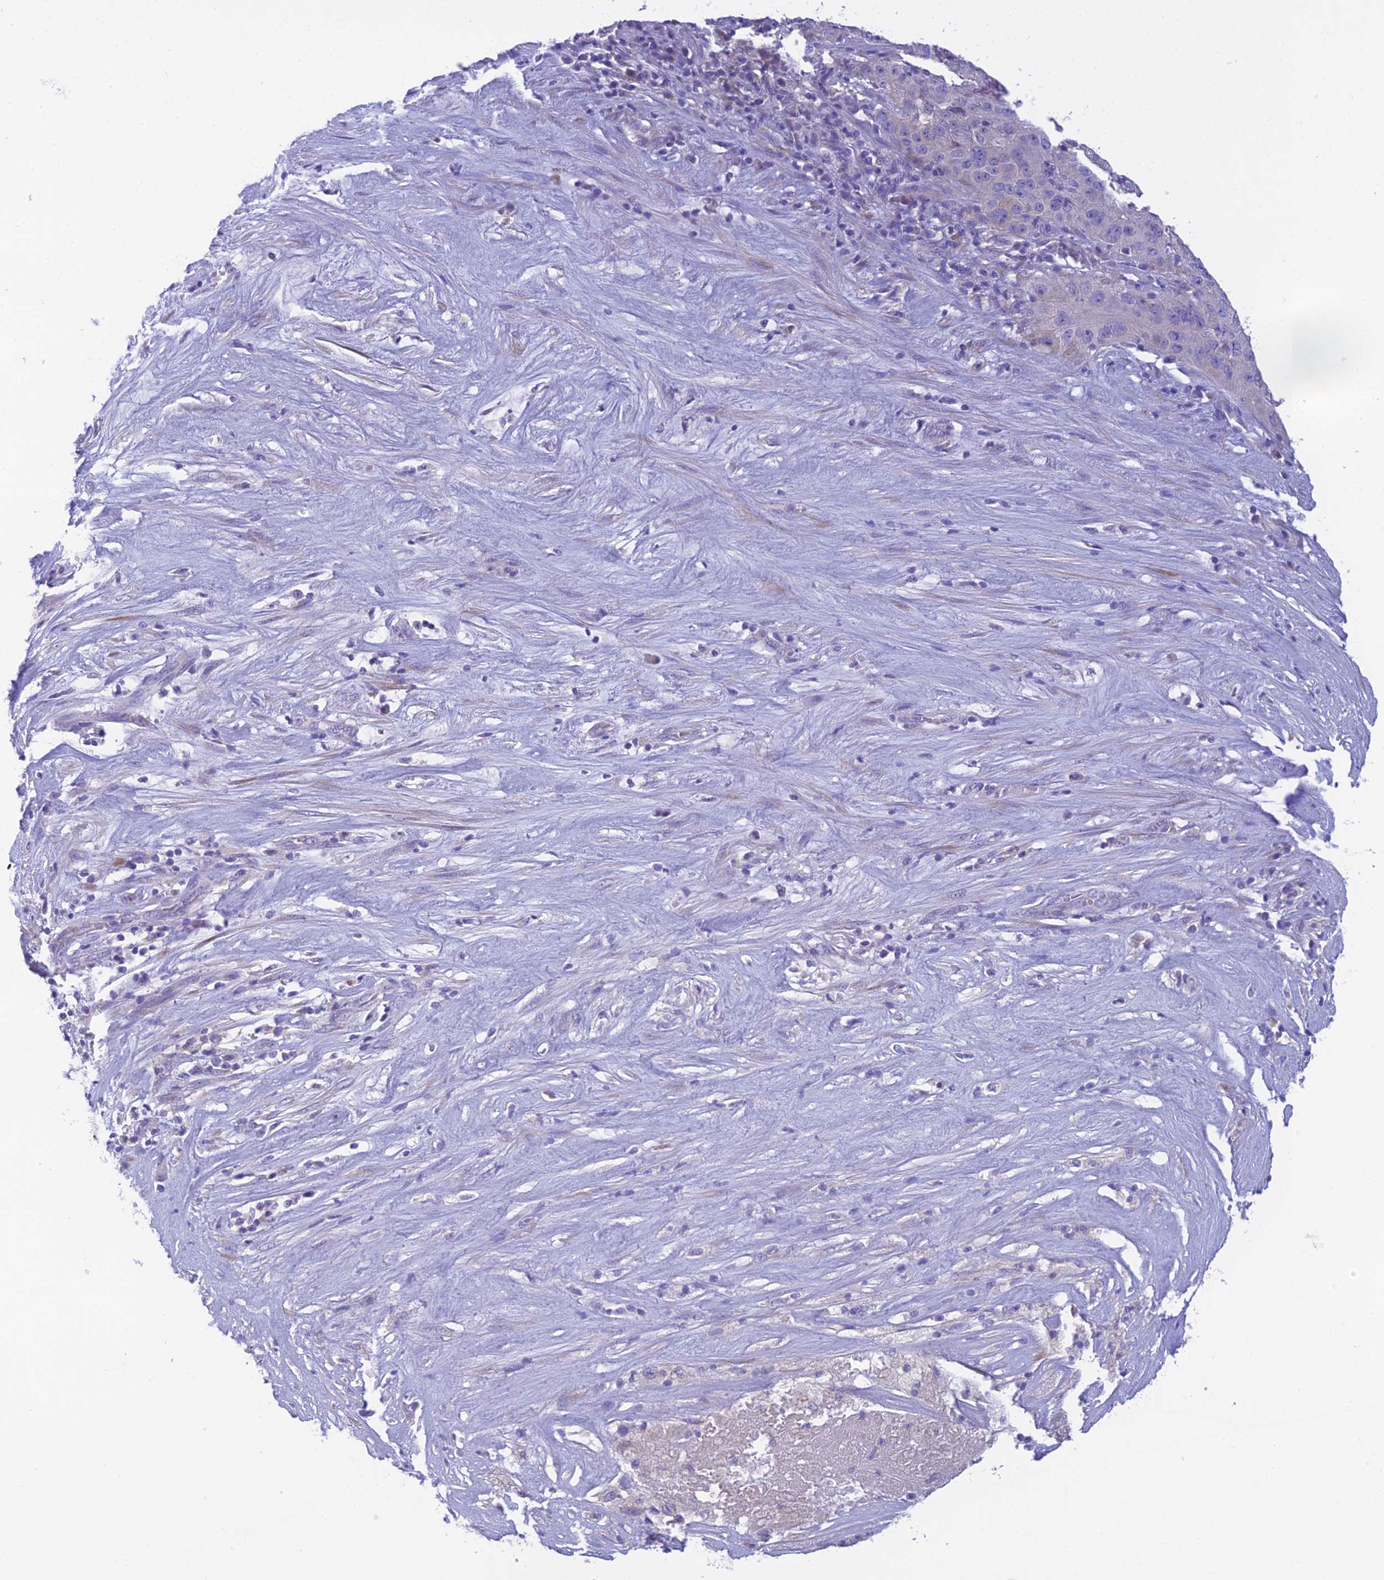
{"staining": {"intensity": "negative", "quantity": "none", "location": "none"}, "tissue": "pancreatic cancer", "cell_type": "Tumor cells", "image_type": "cancer", "snomed": [{"axis": "morphology", "description": "Adenocarcinoma, NOS"}, {"axis": "topography", "description": "Pancreas"}], "caption": "This is a histopathology image of IHC staining of pancreatic cancer, which shows no positivity in tumor cells.", "gene": "KIAA0408", "patient": {"sex": "male", "age": 63}}